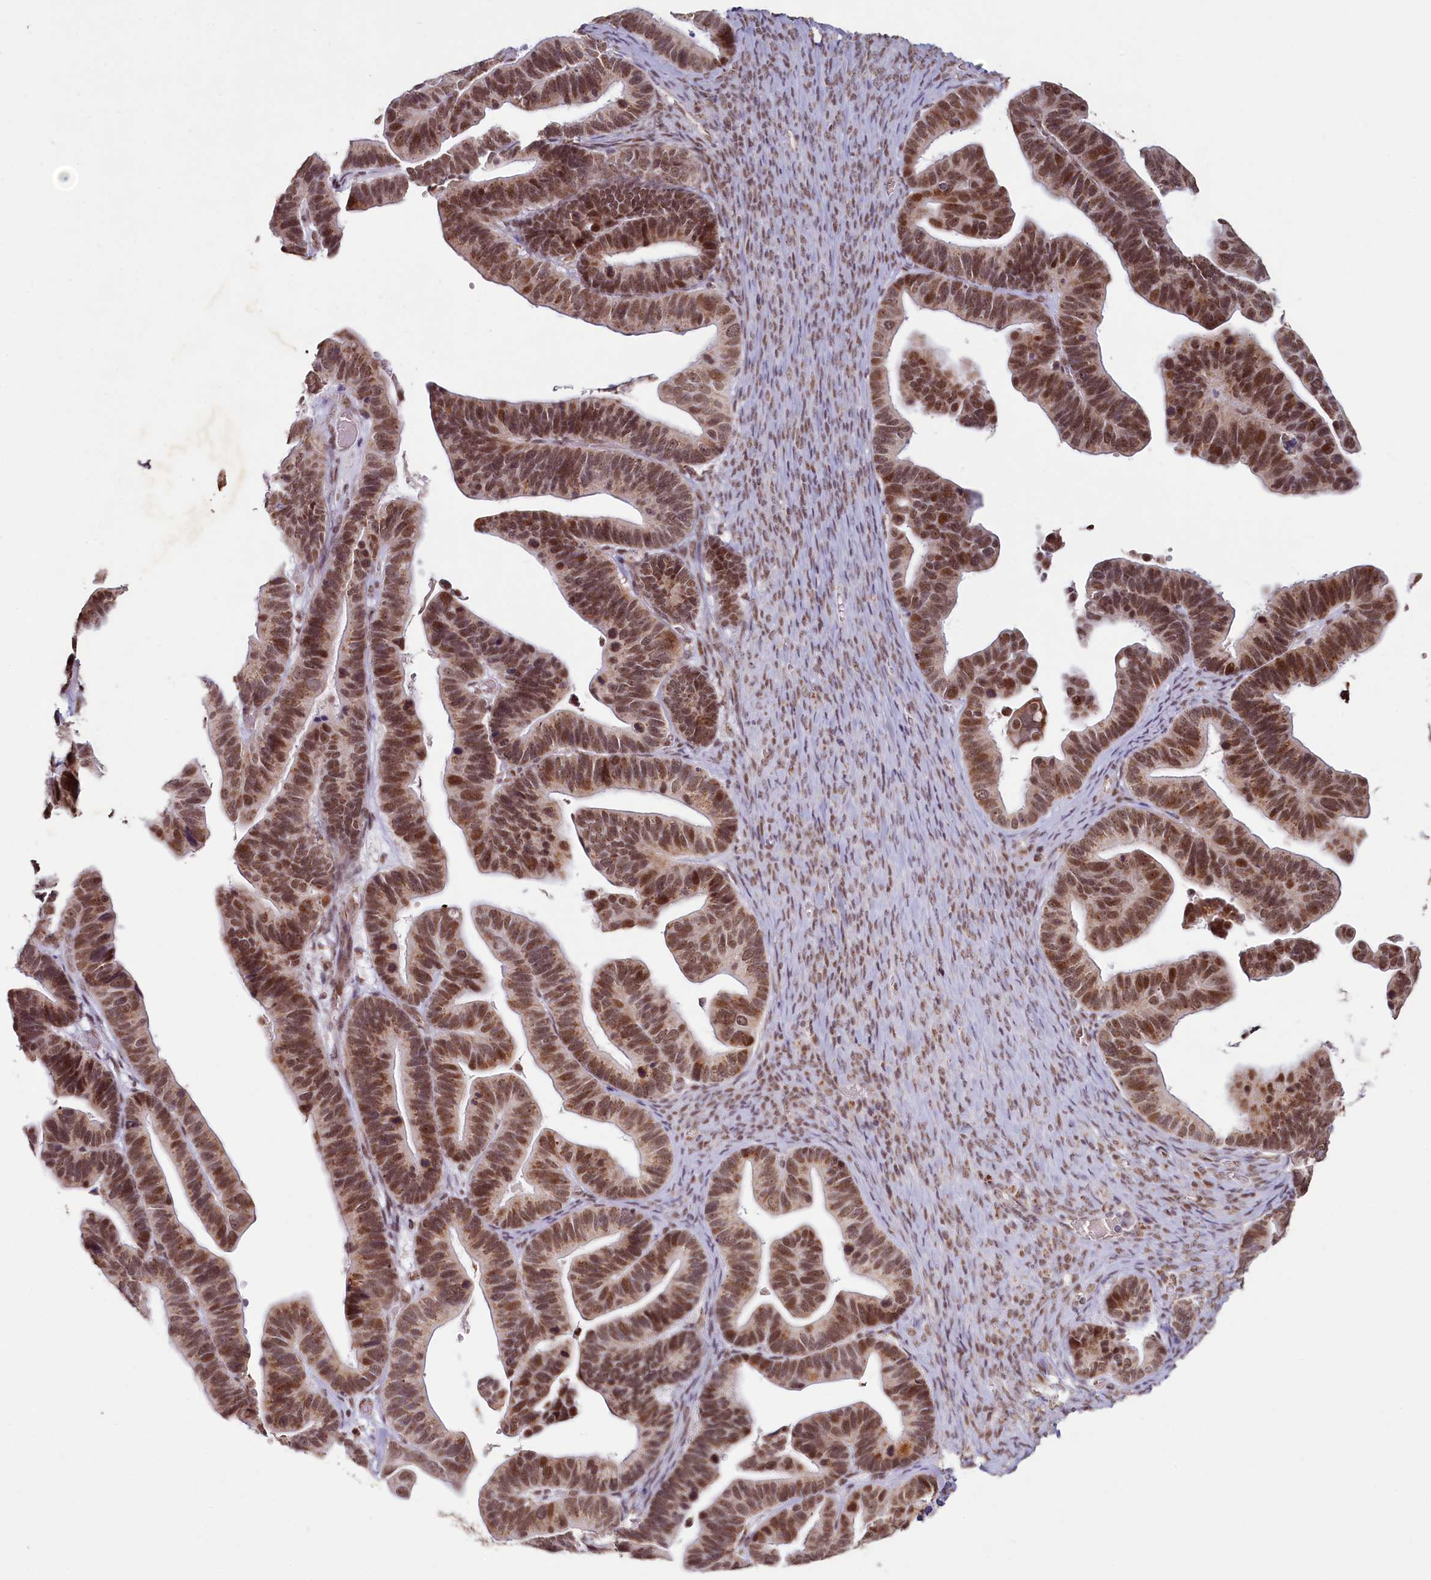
{"staining": {"intensity": "strong", "quantity": ">75%", "location": "nuclear"}, "tissue": "ovarian cancer", "cell_type": "Tumor cells", "image_type": "cancer", "snomed": [{"axis": "morphology", "description": "Cystadenocarcinoma, serous, NOS"}, {"axis": "topography", "description": "Ovary"}], "caption": "Immunohistochemical staining of serous cystadenocarcinoma (ovarian) exhibits high levels of strong nuclear protein positivity in approximately >75% of tumor cells.", "gene": "PDE6D", "patient": {"sex": "female", "age": 56}}